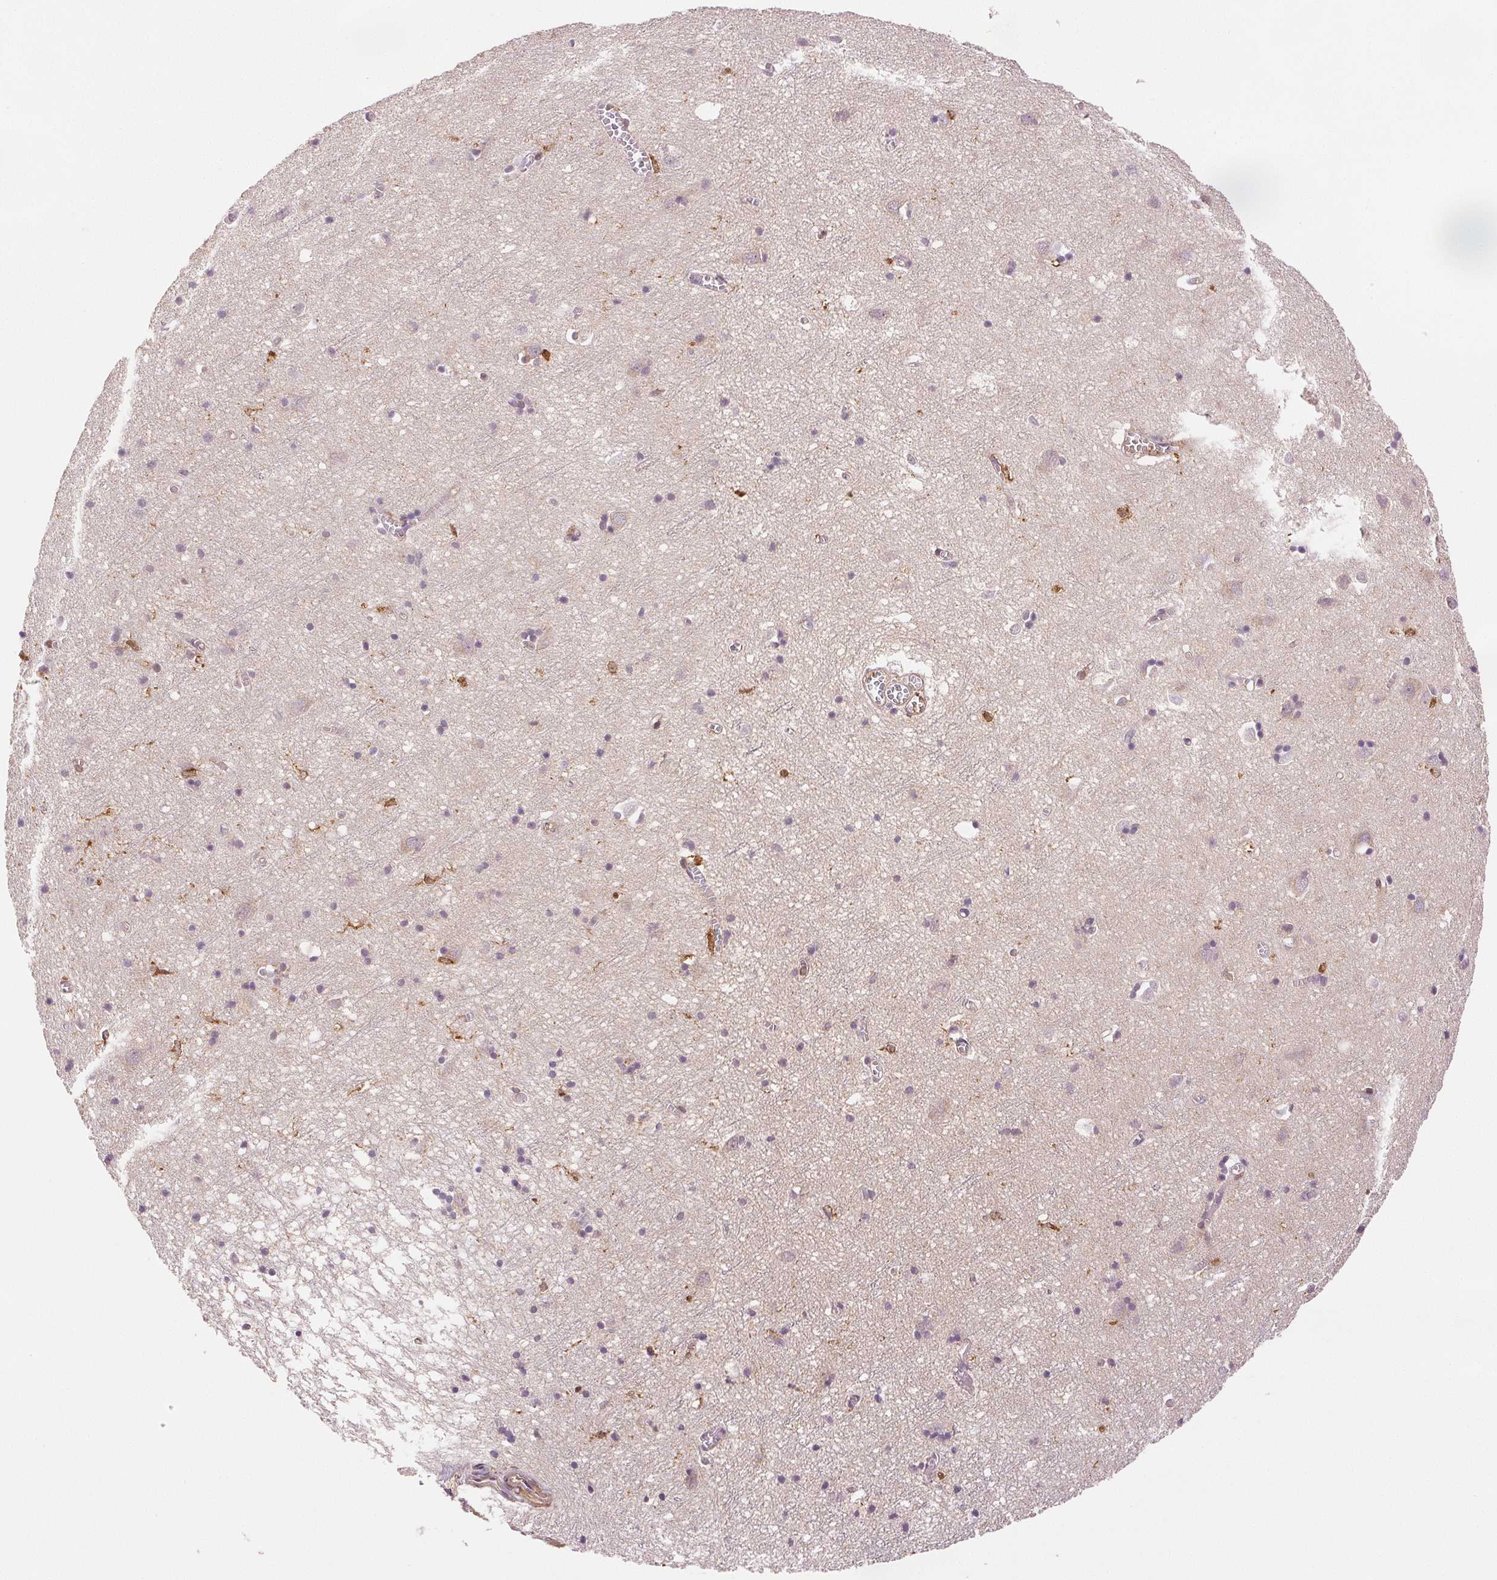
{"staining": {"intensity": "negative", "quantity": "none", "location": "none"}, "tissue": "cerebral cortex", "cell_type": "Endothelial cells", "image_type": "normal", "snomed": [{"axis": "morphology", "description": "Normal tissue, NOS"}, {"axis": "topography", "description": "Cerebral cortex"}], "caption": "This is an IHC image of benign human cerebral cortex. There is no staining in endothelial cells.", "gene": "DIAPH2", "patient": {"sex": "male", "age": 70}}